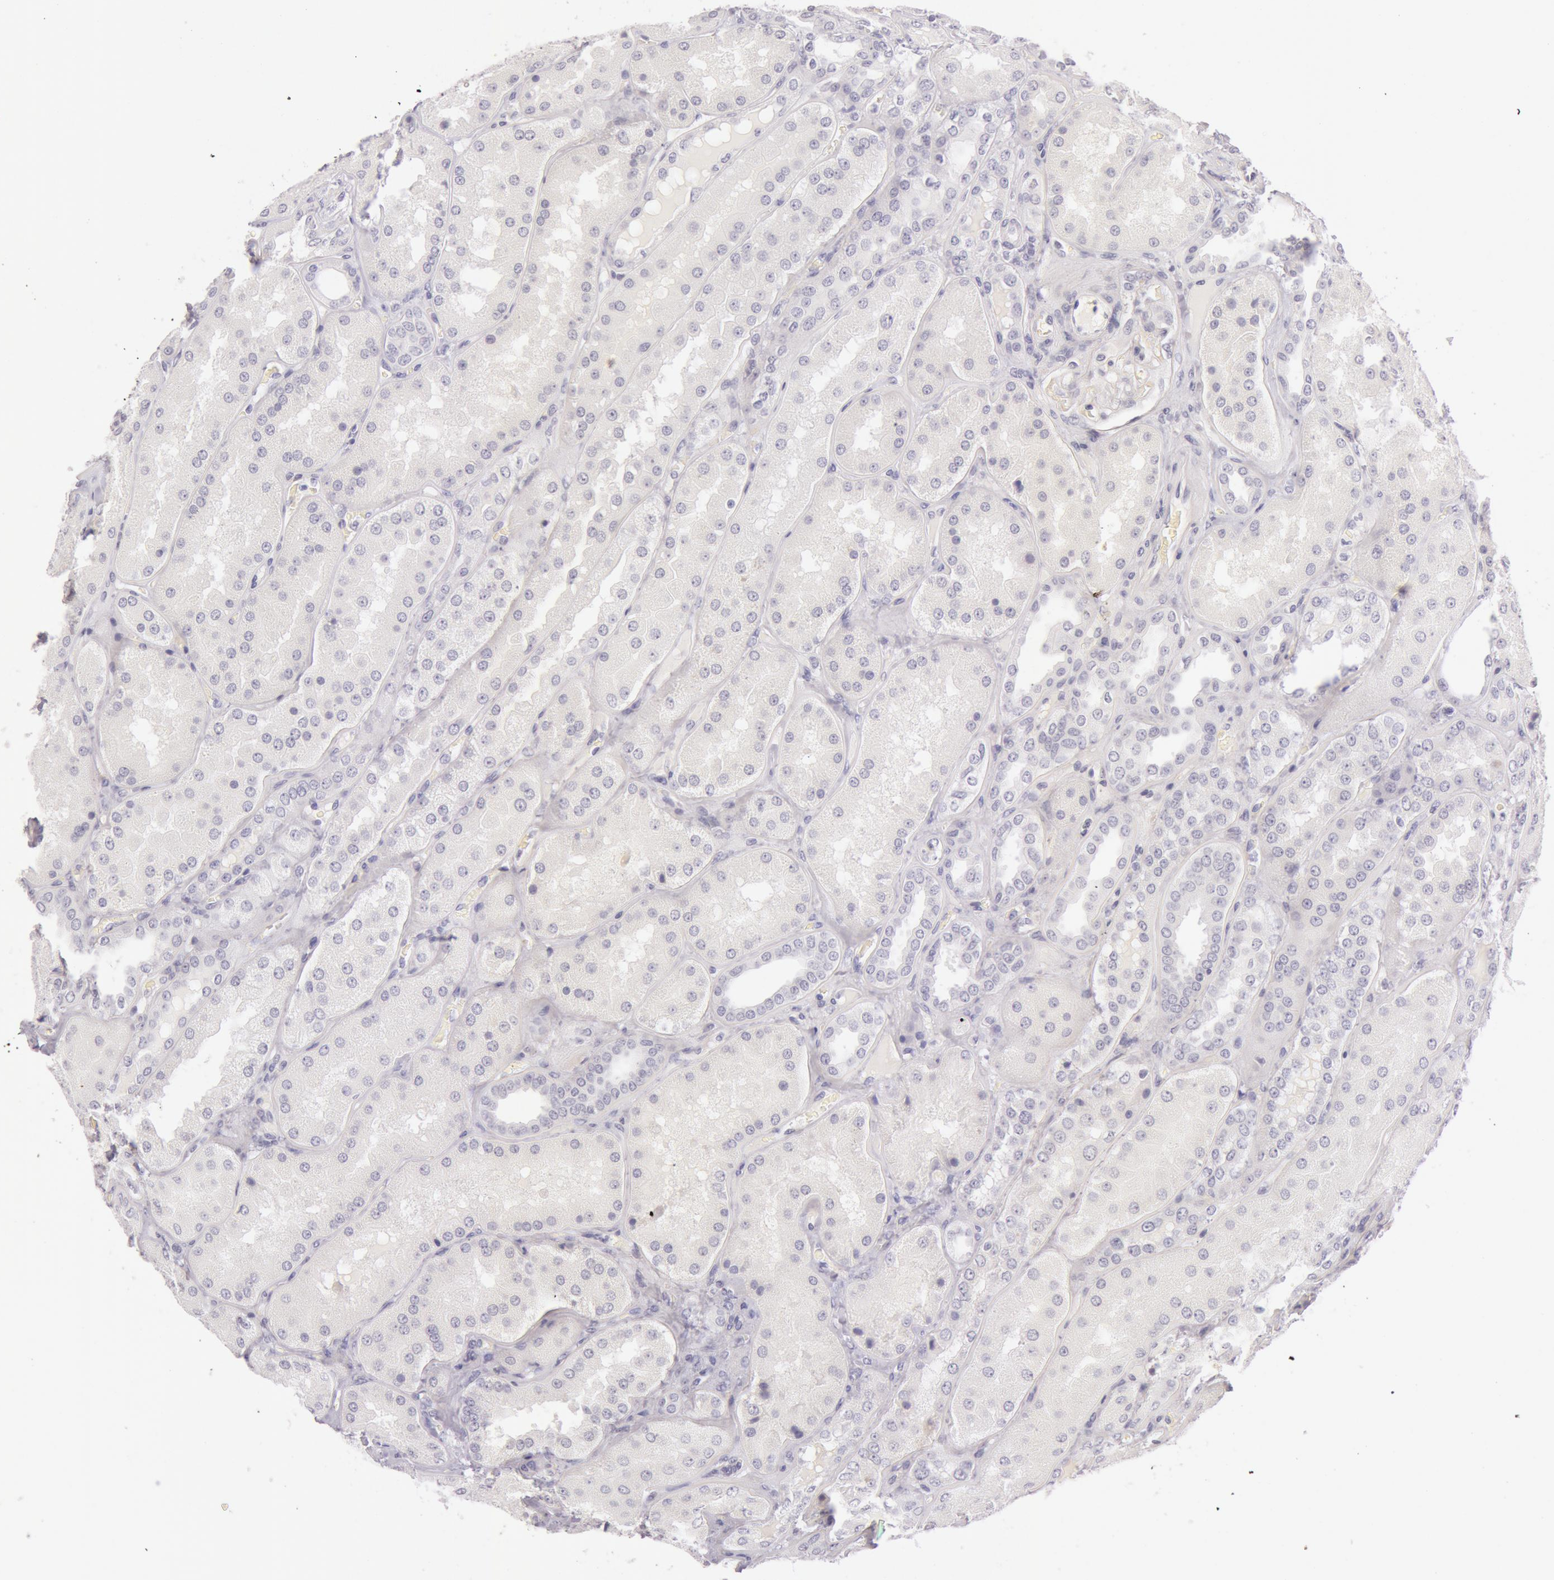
{"staining": {"intensity": "negative", "quantity": "none", "location": "none"}, "tissue": "kidney", "cell_type": "Cells in glomeruli", "image_type": "normal", "snomed": [{"axis": "morphology", "description": "Normal tissue, NOS"}, {"axis": "topography", "description": "Kidney"}], "caption": "Immunohistochemistry (IHC) photomicrograph of unremarkable kidney: kidney stained with DAB reveals no significant protein staining in cells in glomeruli. (Brightfield microscopy of DAB (3,3'-diaminobenzidine) immunohistochemistry (IHC) at high magnification).", "gene": "RBMY1A1", "patient": {"sex": "female", "age": 56}}